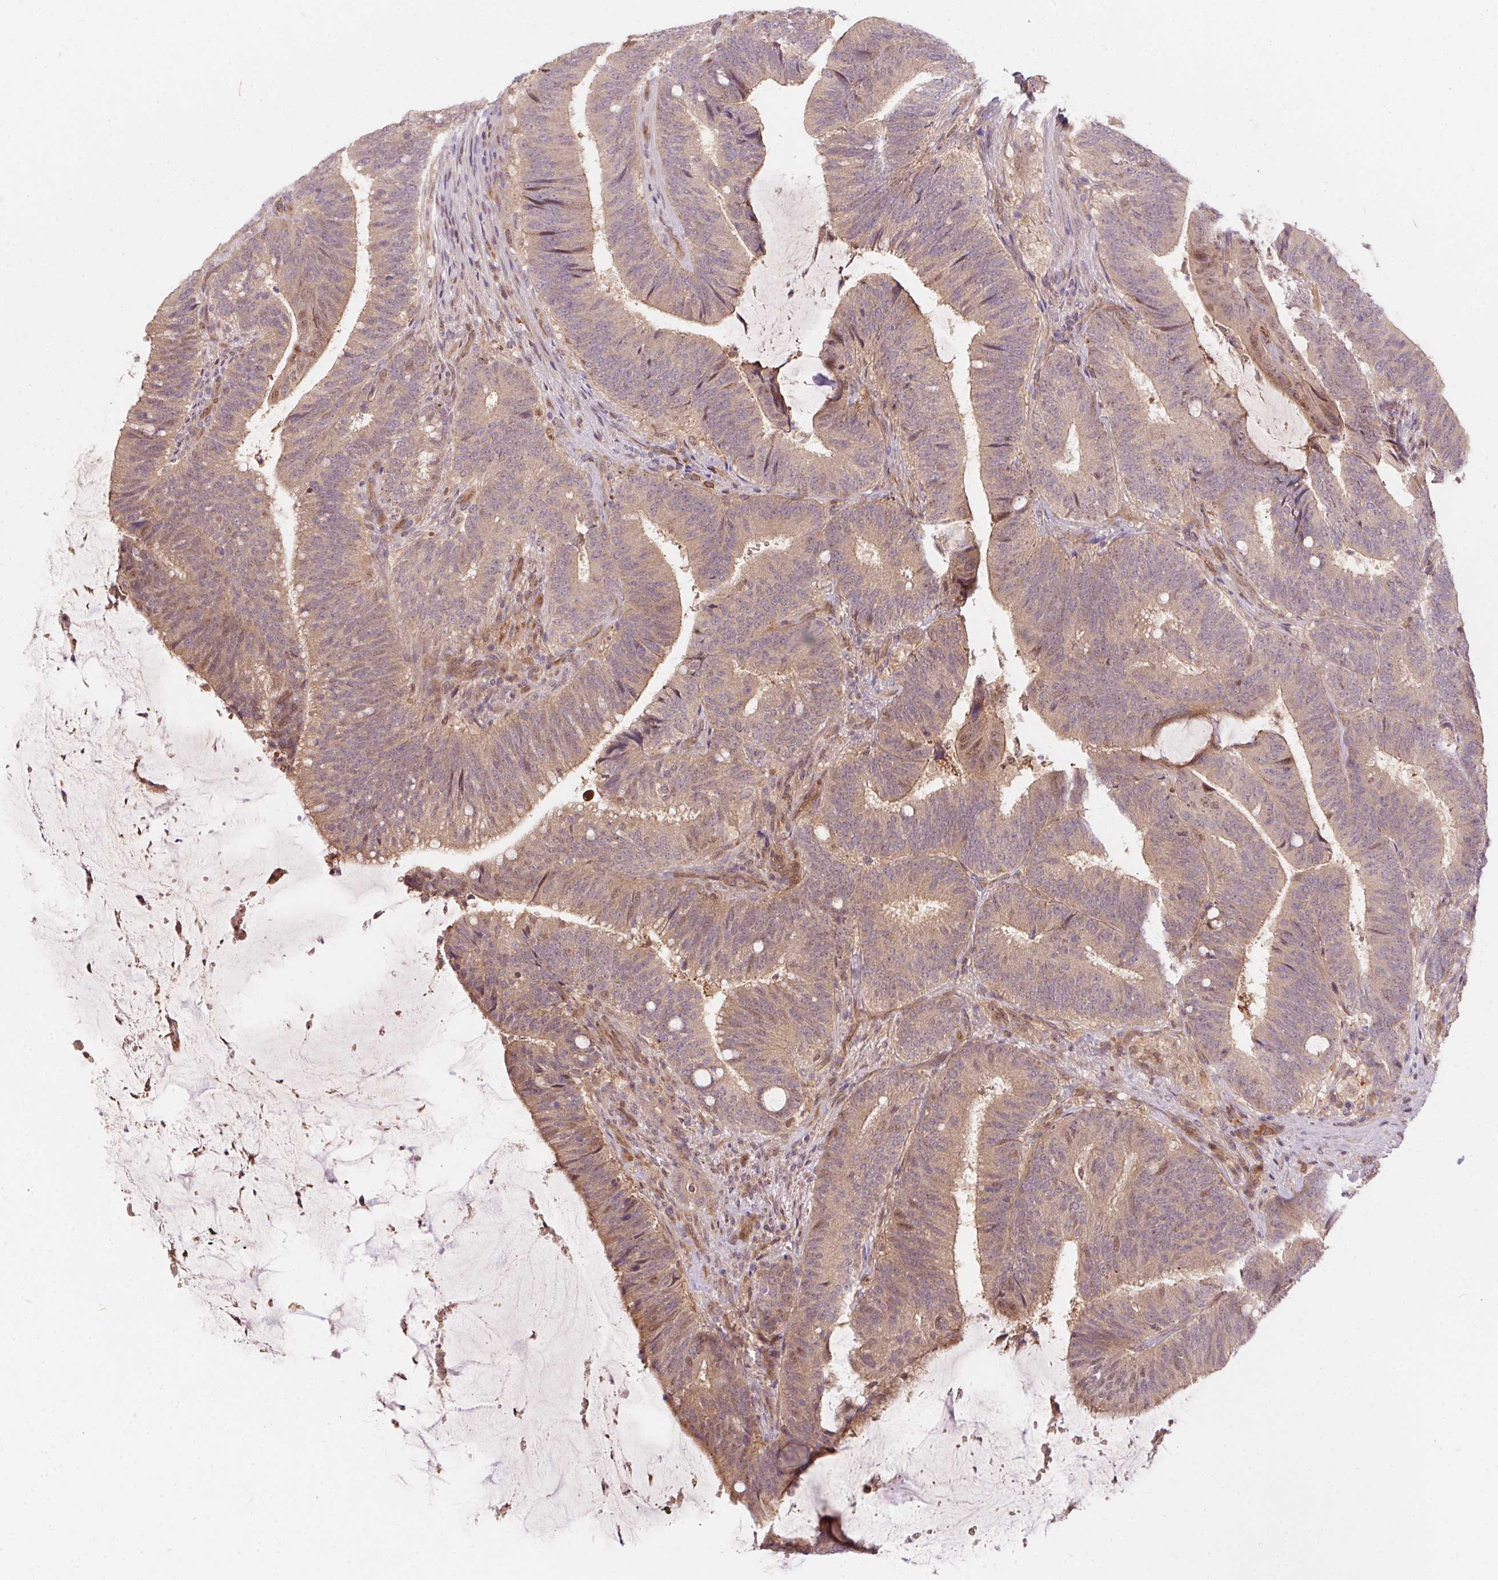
{"staining": {"intensity": "weak", "quantity": ">75%", "location": "cytoplasmic/membranous"}, "tissue": "colorectal cancer", "cell_type": "Tumor cells", "image_type": "cancer", "snomed": [{"axis": "morphology", "description": "Adenocarcinoma, NOS"}, {"axis": "topography", "description": "Colon"}], "caption": "IHC of human colorectal adenocarcinoma demonstrates low levels of weak cytoplasmic/membranous staining in about >75% of tumor cells. The protein is stained brown, and the nuclei are stained in blue (DAB (3,3'-diaminobenzidine) IHC with brightfield microscopy, high magnification).", "gene": "NUDT16", "patient": {"sex": "female", "age": 43}}